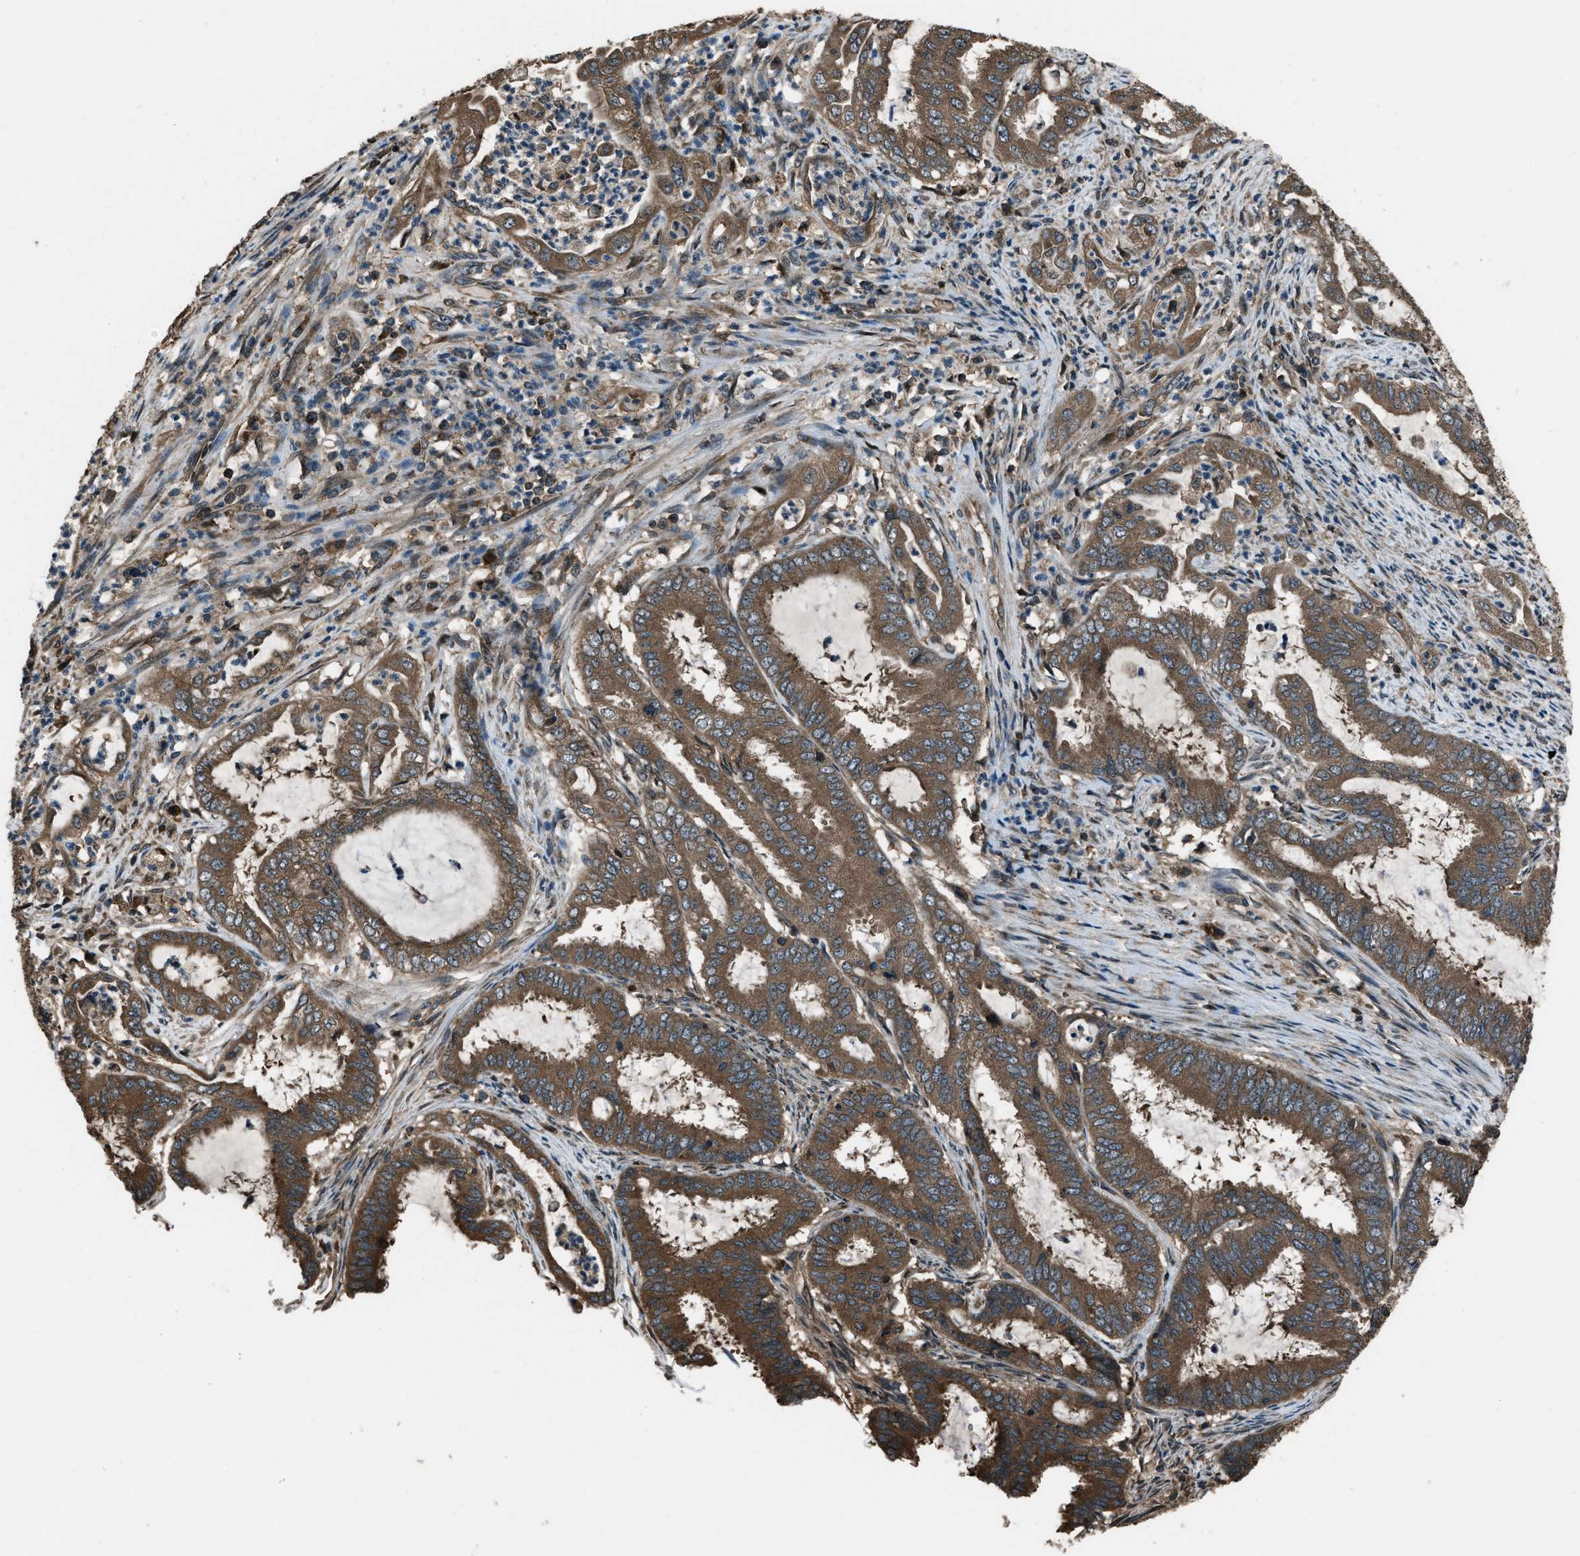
{"staining": {"intensity": "moderate", "quantity": ">75%", "location": "cytoplasmic/membranous"}, "tissue": "endometrial cancer", "cell_type": "Tumor cells", "image_type": "cancer", "snomed": [{"axis": "morphology", "description": "Adenocarcinoma, NOS"}, {"axis": "topography", "description": "Endometrium"}], "caption": "About >75% of tumor cells in endometrial adenocarcinoma reveal moderate cytoplasmic/membranous protein expression as visualized by brown immunohistochemical staining.", "gene": "TRIM4", "patient": {"sex": "female", "age": 51}}